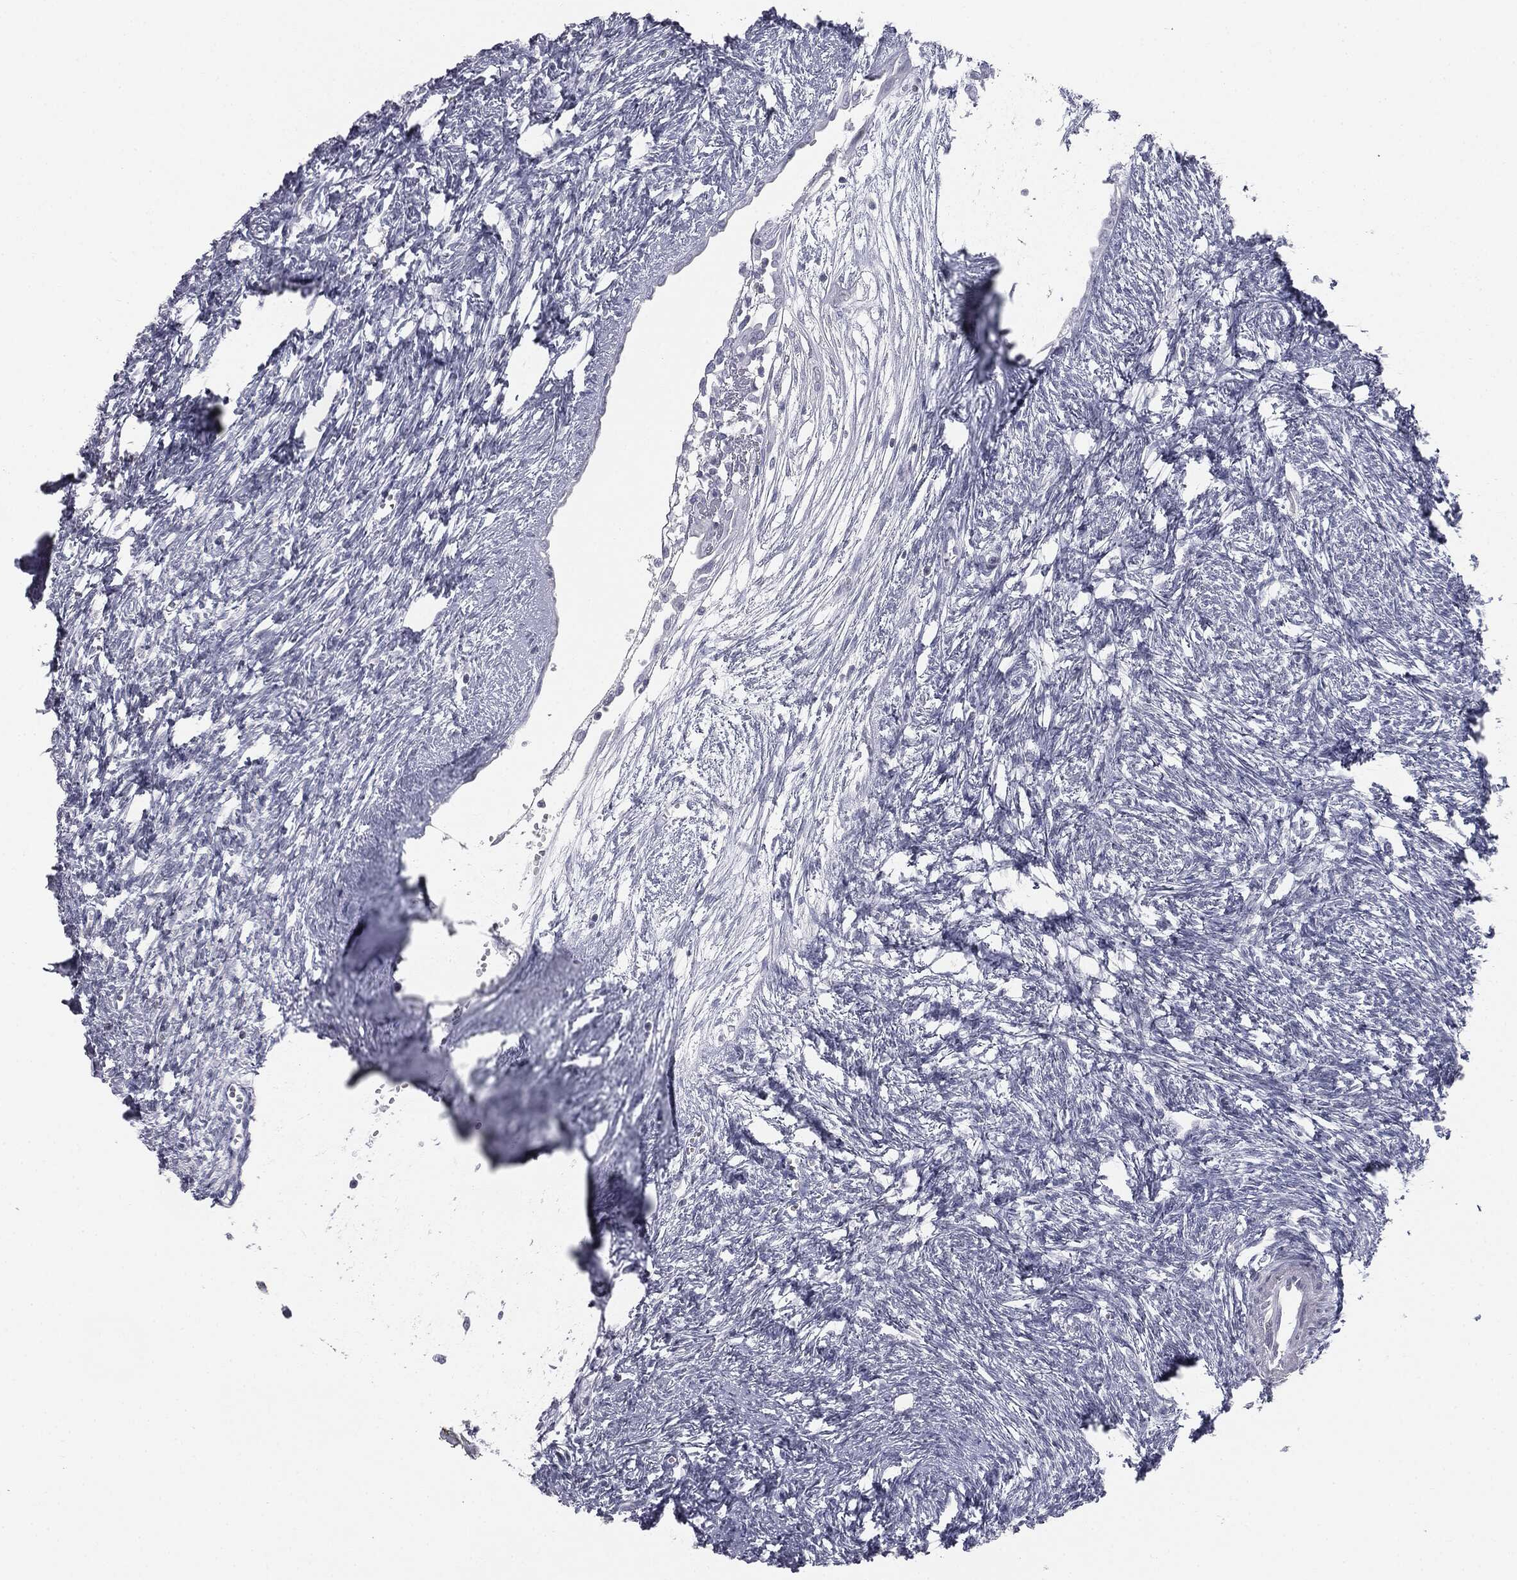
{"staining": {"intensity": "negative", "quantity": "none", "location": "none"}, "tissue": "ovary", "cell_type": "Follicle cells", "image_type": "normal", "snomed": [{"axis": "morphology", "description": "Normal tissue, NOS"}, {"axis": "topography", "description": "Fallopian tube"}, {"axis": "topography", "description": "Ovary"}], "caption": "This is an immunohistochemistry (IHC) photomicrograph of normal human ovary. There is no positivity in follicle cells.", "gene": "ALDOB", "patient": {"sex": "female", "age": 33}}